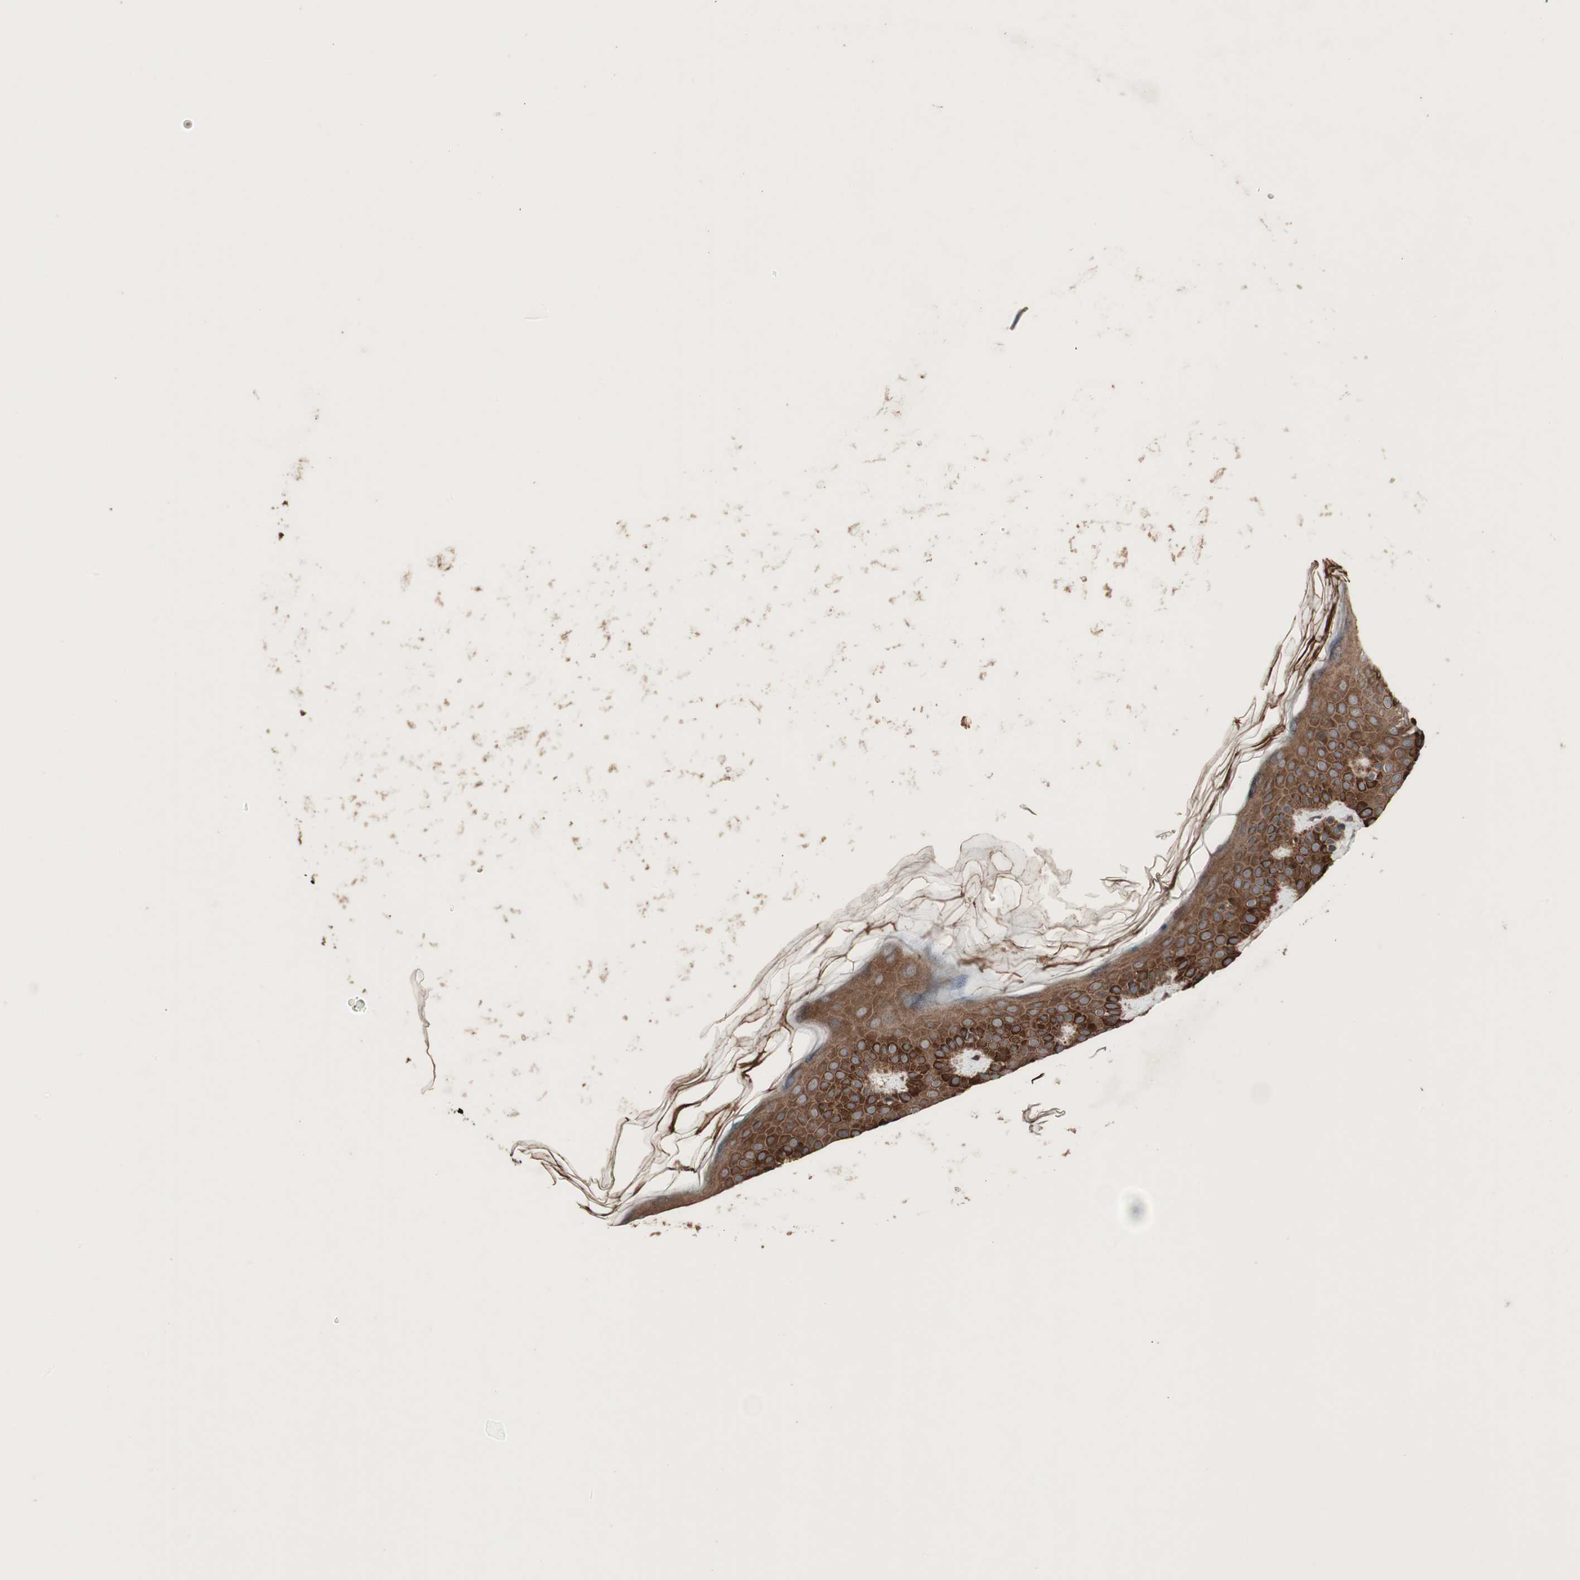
{"staining": {"intensity": "strong", "quantity": ">75%", "location": "cytoplasmic/membranous"}, "tissue": "skin", "cell_type": "Fibroblasts", "image_type": "normal", "snomed": [{"axis": "morphology", "description": "Normal tissue, NOS"}, {"axis": "topography", "description": "Skin"}], "caption": "Skin stained with a brown dye exhibits strong cytoplasmic/membranous positive expression in about >75% of fibroblasts.", "gene": "RAB1A", "patient": {"sex": "male", "age": 67}}